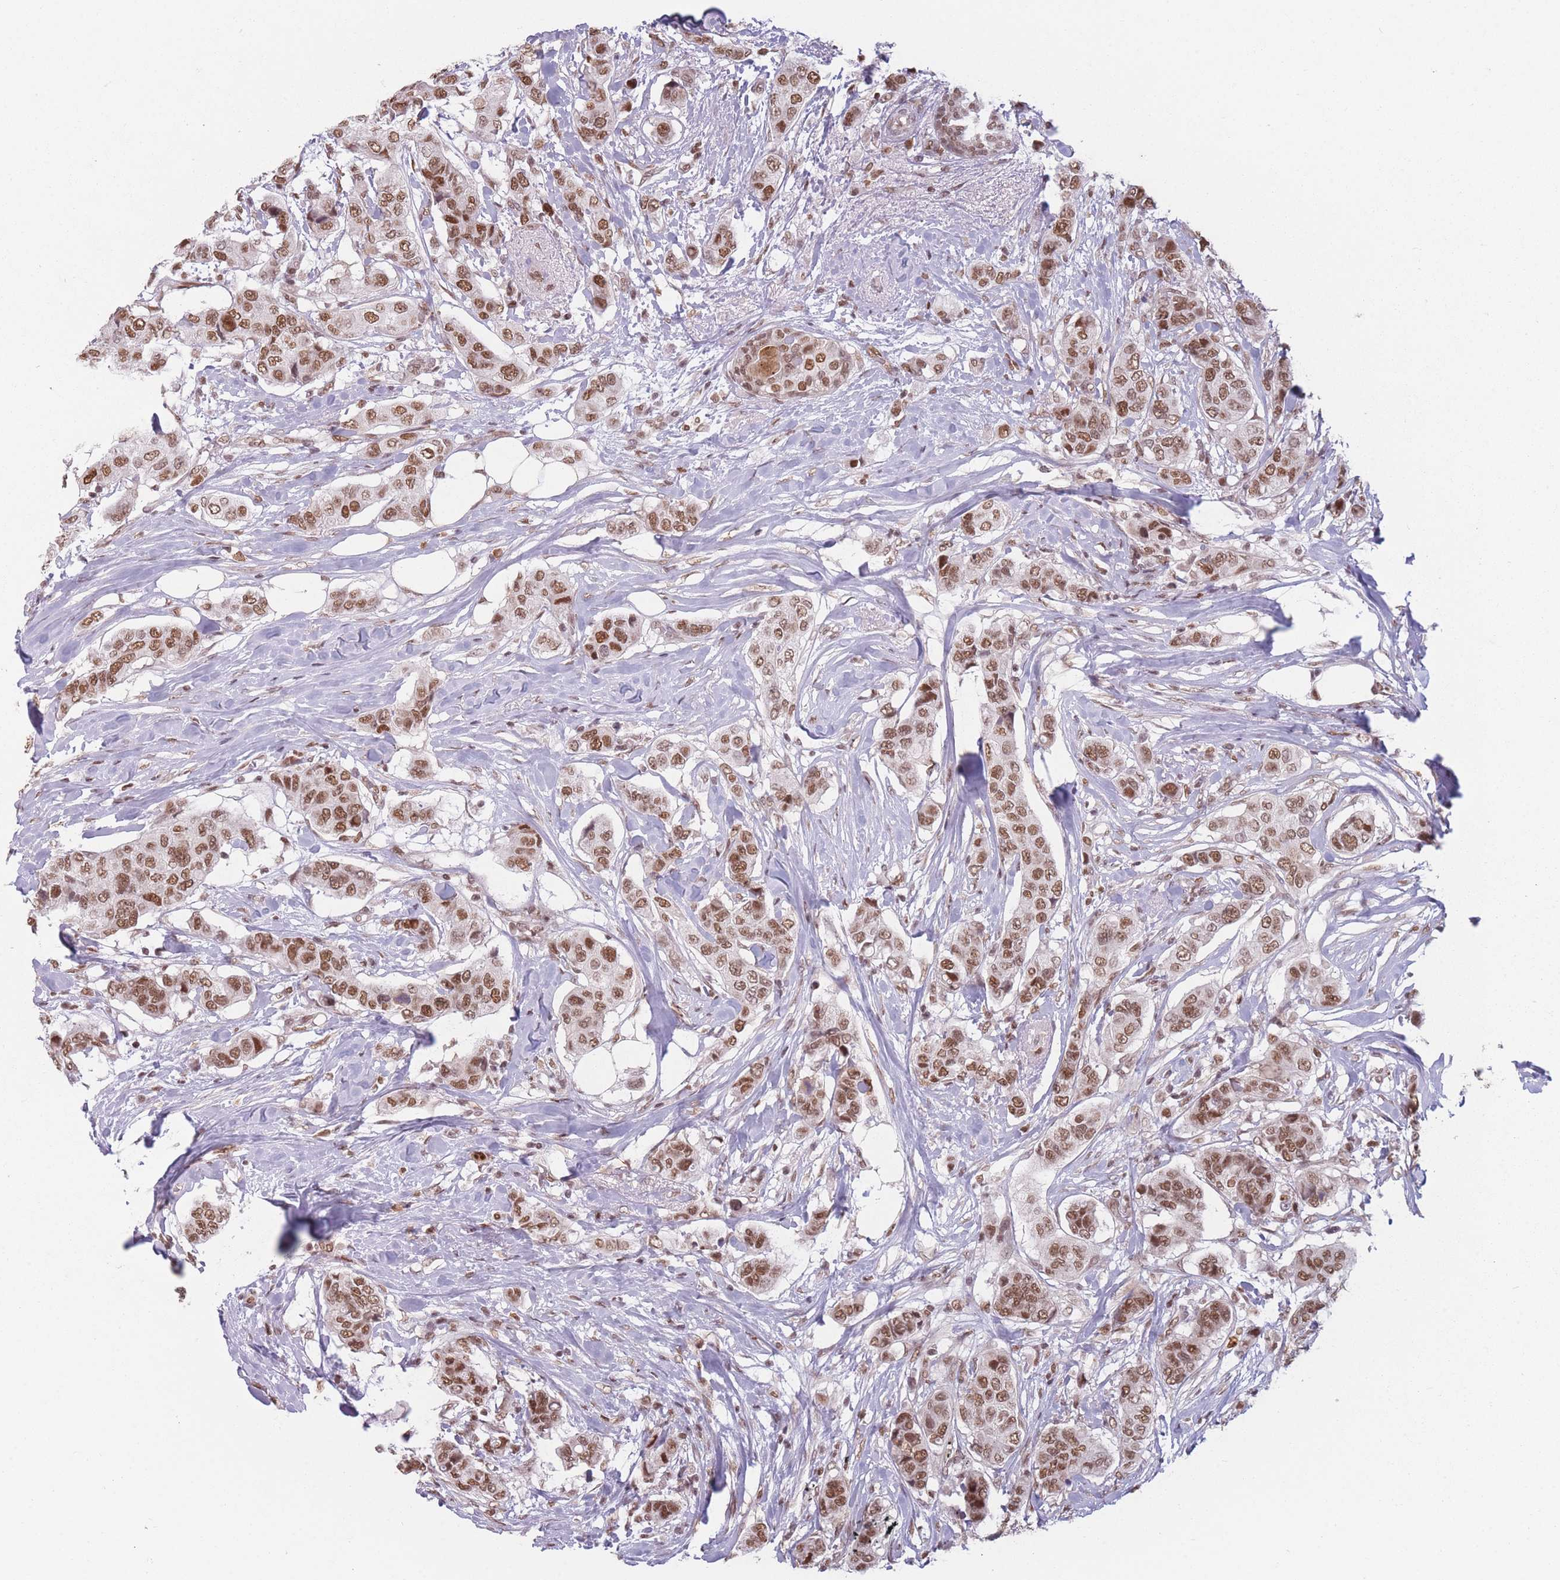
{"staining": {"intensity": "moderate", "quantity": ">75%", "location": "nuclear"}, "tissue": "breast cancer", "cell_type": "Tumor cells", "image_type": "cancer", "snomed": [{"axis": "morphology", "description": "Lobular carcinoma"}, {"axis": "topography", "description": "Breast"}], "caption": "An image of human breast cancer (lobular carcinoma) stained for a protein displays moderate nuclear brown staining in tumor cells. The protein of interest is stained brown, and the nuclei are stained in blue (DAB IHC with brightfield microscopy, high magnification).", "gene": "SUPT6H", "patient": {"sex": "female", "age": 51}}